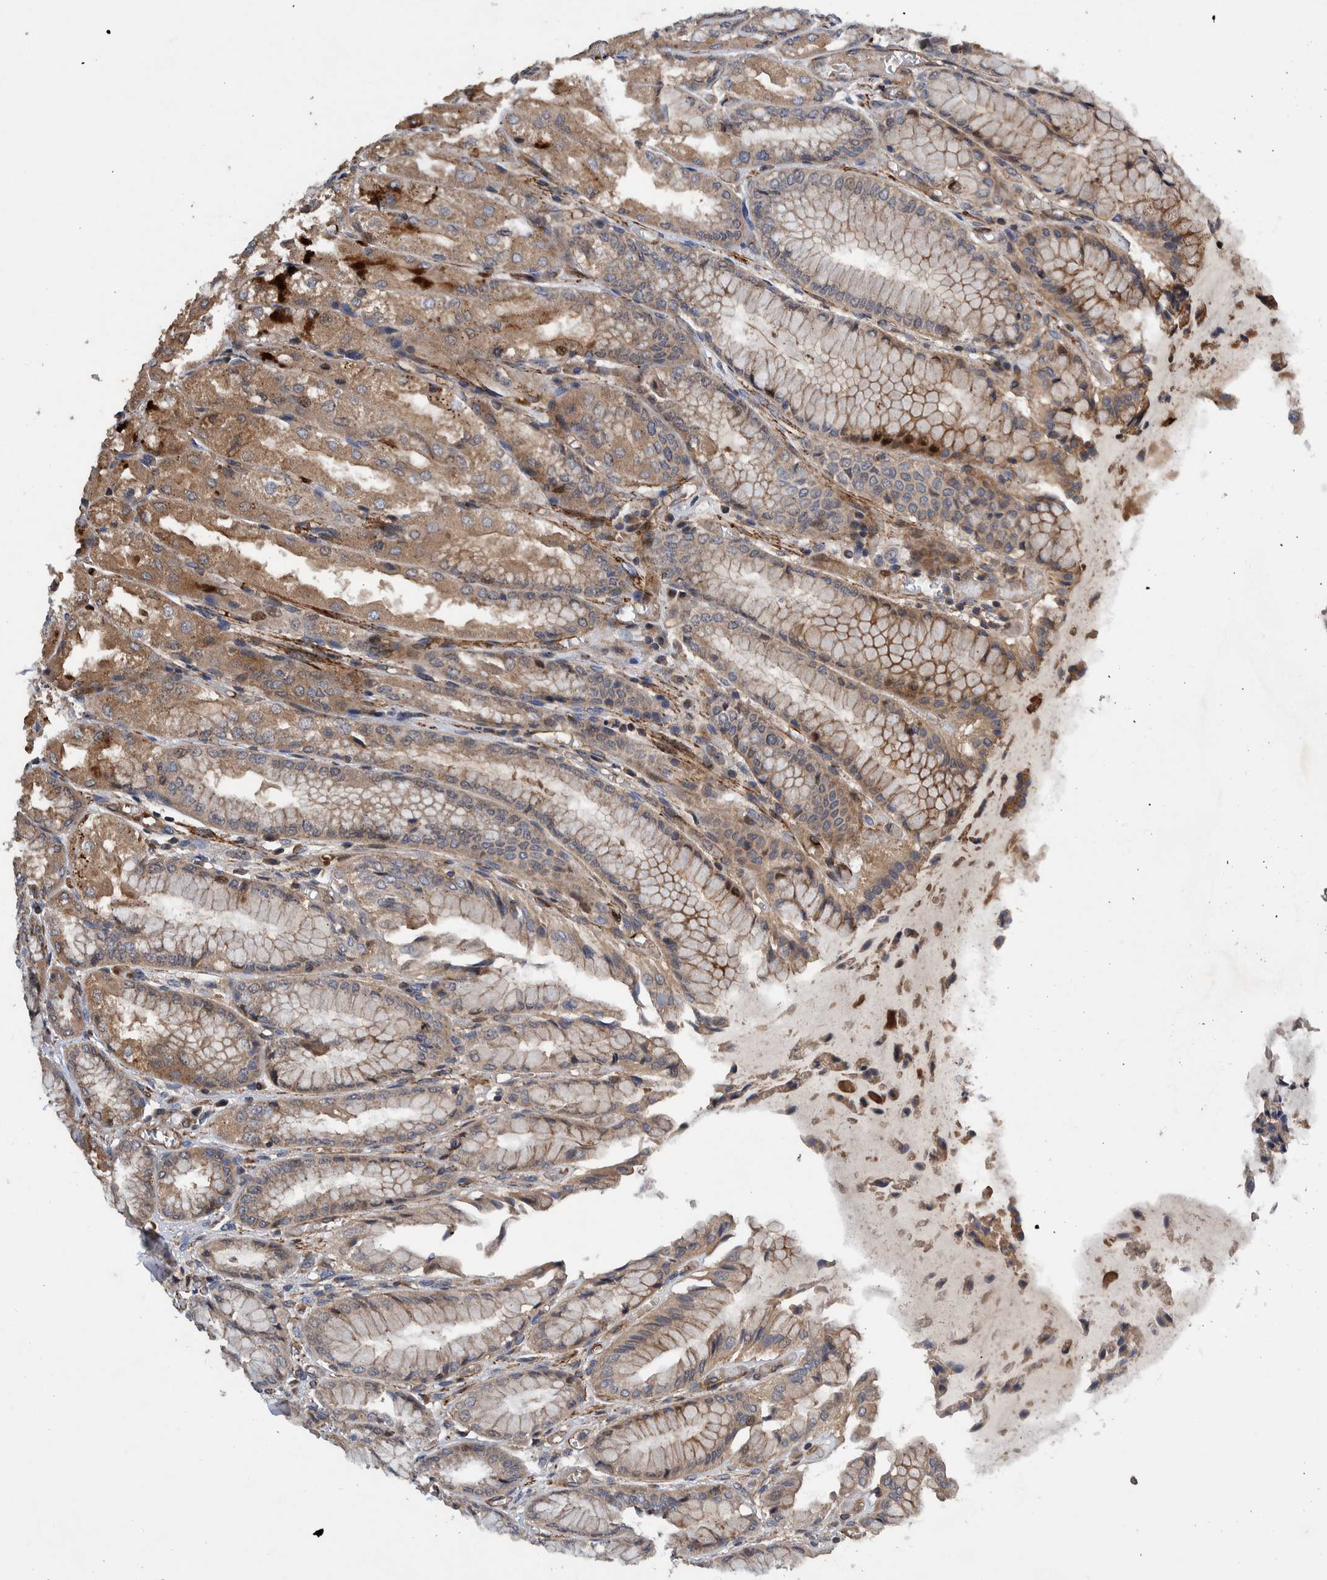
{"staining": {"intensity": "moderate", "quantity": ">75%", "location": "cytoplasmic/membranous"}, "tissue": "stomach", "cell_type": "Glandular cells", "image_type": "normal", "snomed": [{"axis": "morphology", "description": "Normal tissue, NOS"}, {"axis": "topography", "description": "Stomach, upper"}], "caption": "High-magnification brightfield microscopy of normal stomach stained with DAB (3,3'-diaminobenzidine) (brown) and counterstained with hematoxylin (blue). glandular cells exhibit moderate cytoplasmic/membranous expression is appreciated in about>75% of cells. Immunohistochemistry stains the protein in brown and the nuclei are stained blue.", "gene": "GRPEL2", "patient": {"sex": "male", "age": 72}}